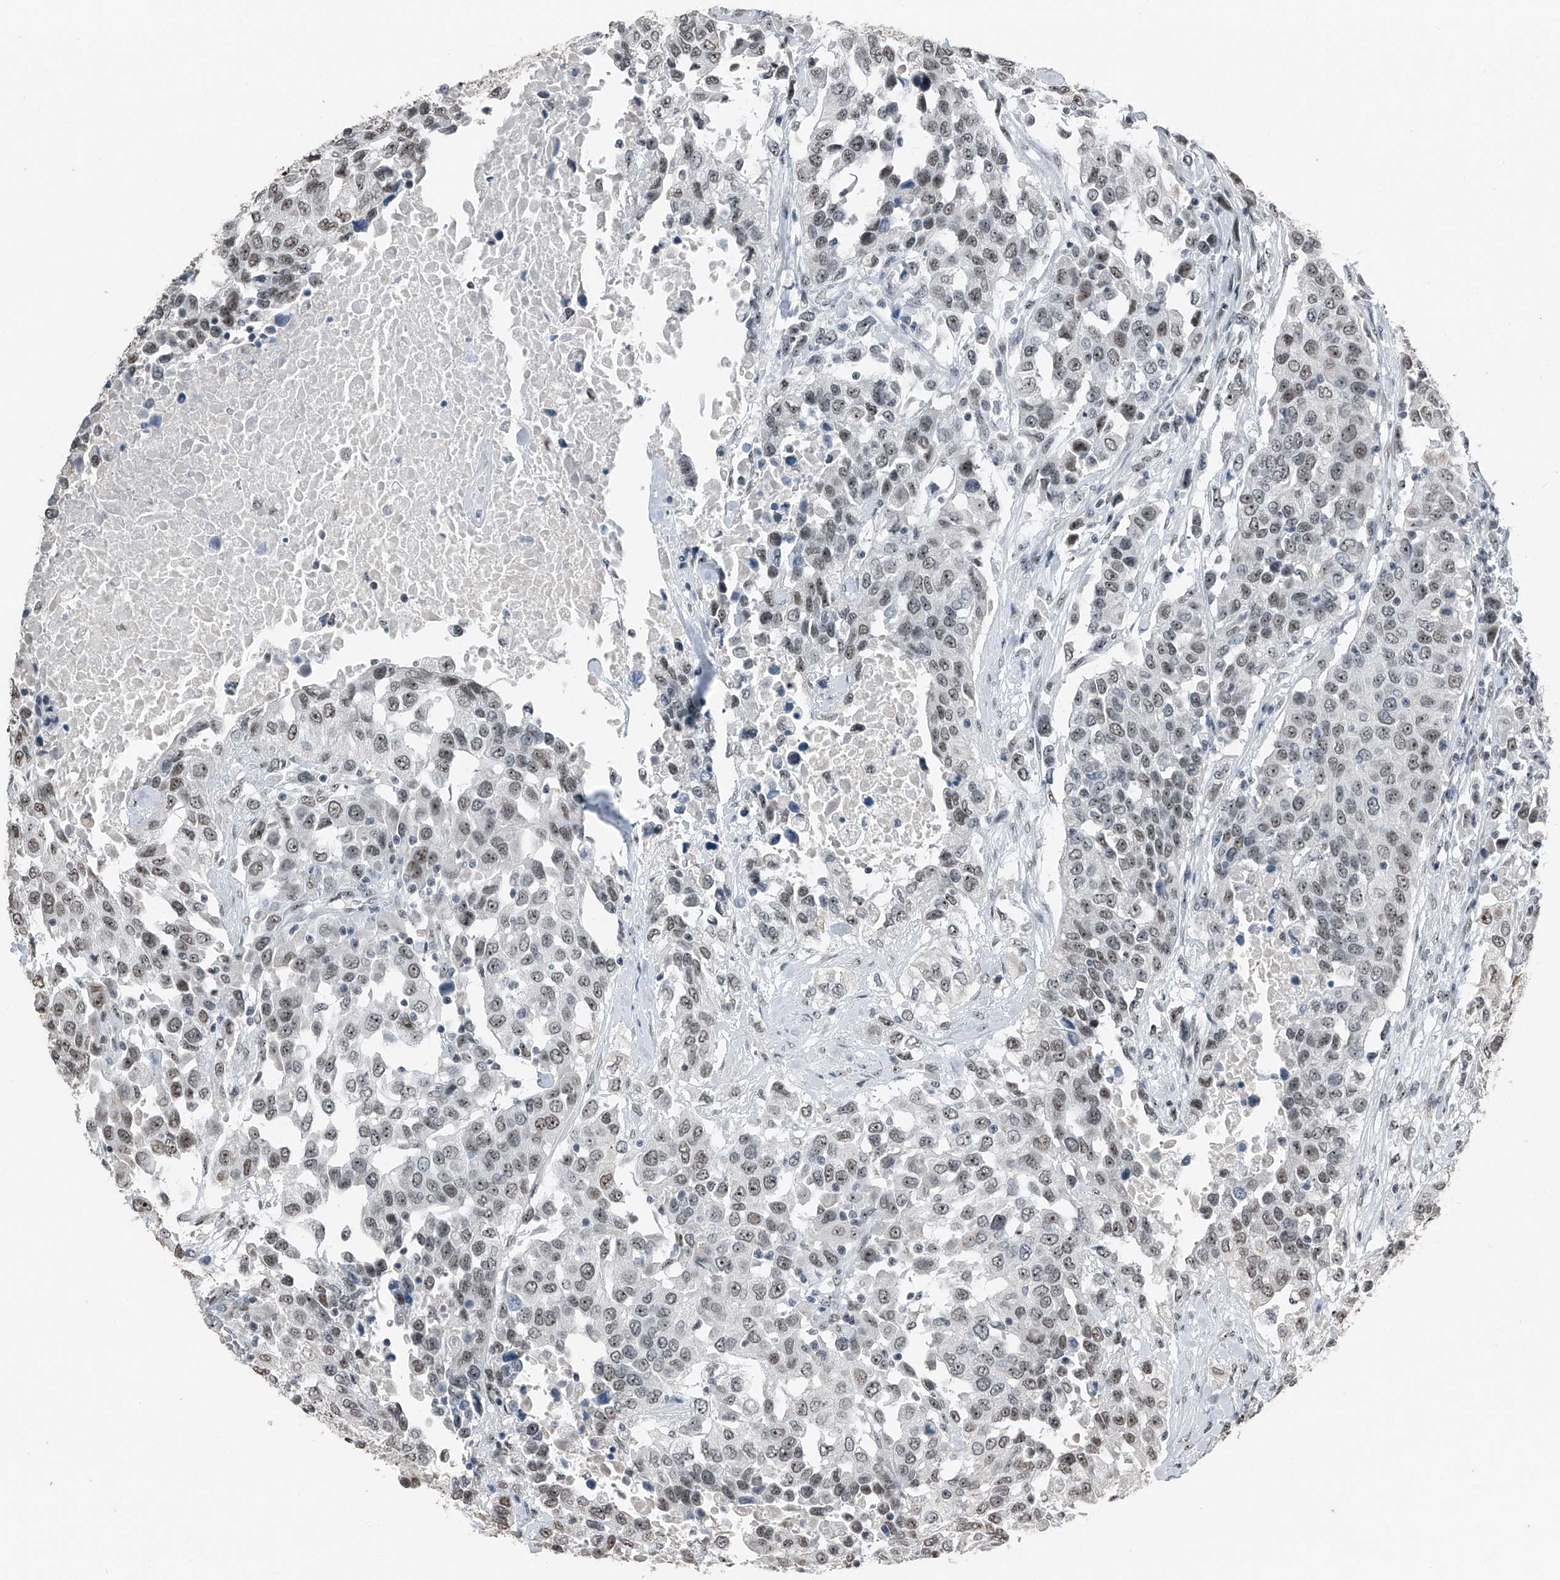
{"staining": {"intensity": "moderate", "quantity": ">75%", "location": "nuclear"}, "tissue": "urothelial cancer", "cell_type": "Tumor cells", "image_type": "cancer", "snomed": [{"axis": "morphology", "description": "Urothelial carcinoma, High grade"}, {"axis": "topography", "description": "Urinary bladder"}], "caption": "High-grade urothelial carcinoma tissue demonstrates moderate nuclear positivity in about >75% of tumor cells", "gene": "TCOF1", "patient": {"sex": "female", "age": 80}}